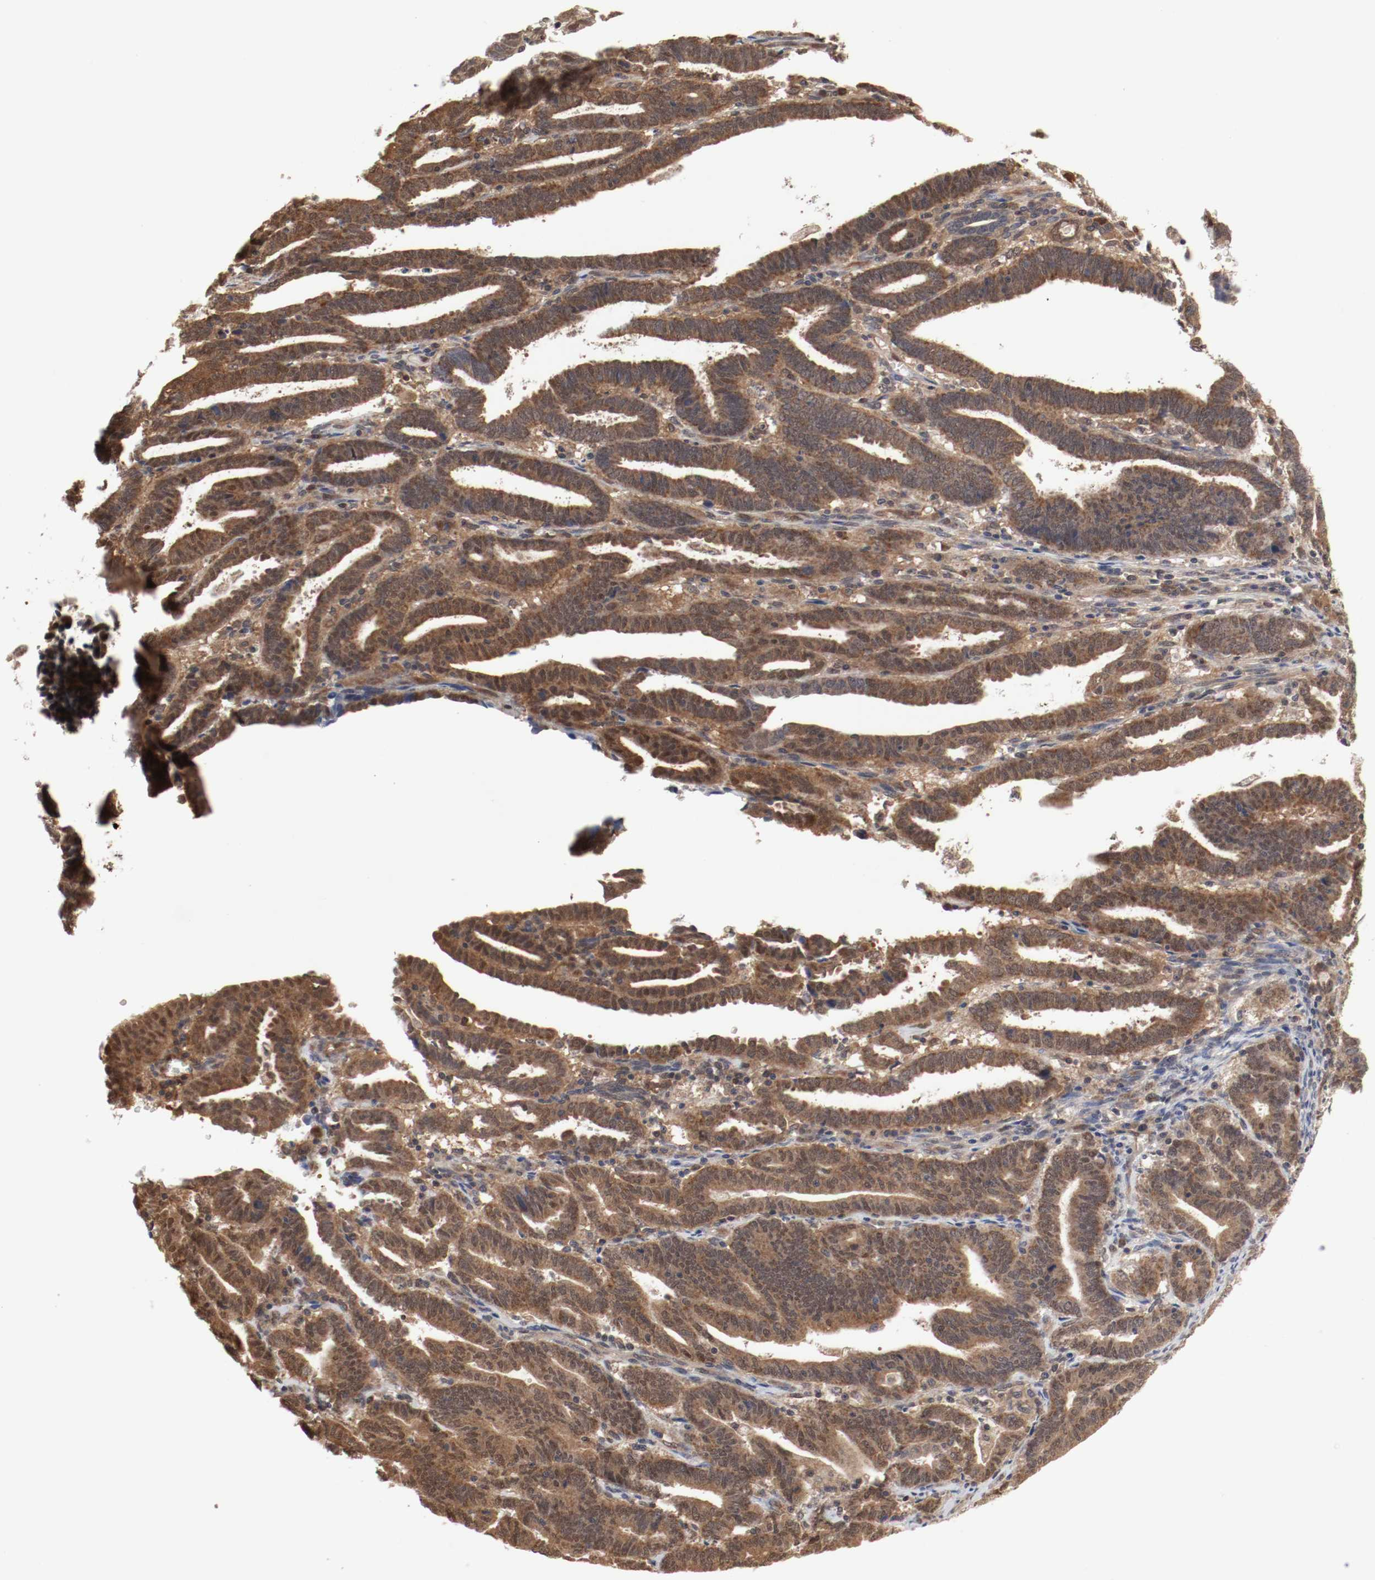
{"staining": {"intensity": "moderate", "quantity": ">75%", "location": "cytoplasmic/membranous,nuclear"}, "tissue": "endometrial cancer", "cell_type": "Tumor cells", "image_type": "cancer", "snomed": [{"axis": "morphology", "description": "Adenocarcinoma, NOS"}, {"axis": "topography", "description": "Uterus"}], "caption": "A medium amount of moderate cytoplasmic/membranous and nuclear expression is identified in approximately >75% of tumor cells in adenocarcinoma (endometrial) tissue. (Brightfield microscopy of DAB IHC at high magnification).", "gene": "AFG3L2", "patient": {"sex": "female", "age": 83}}